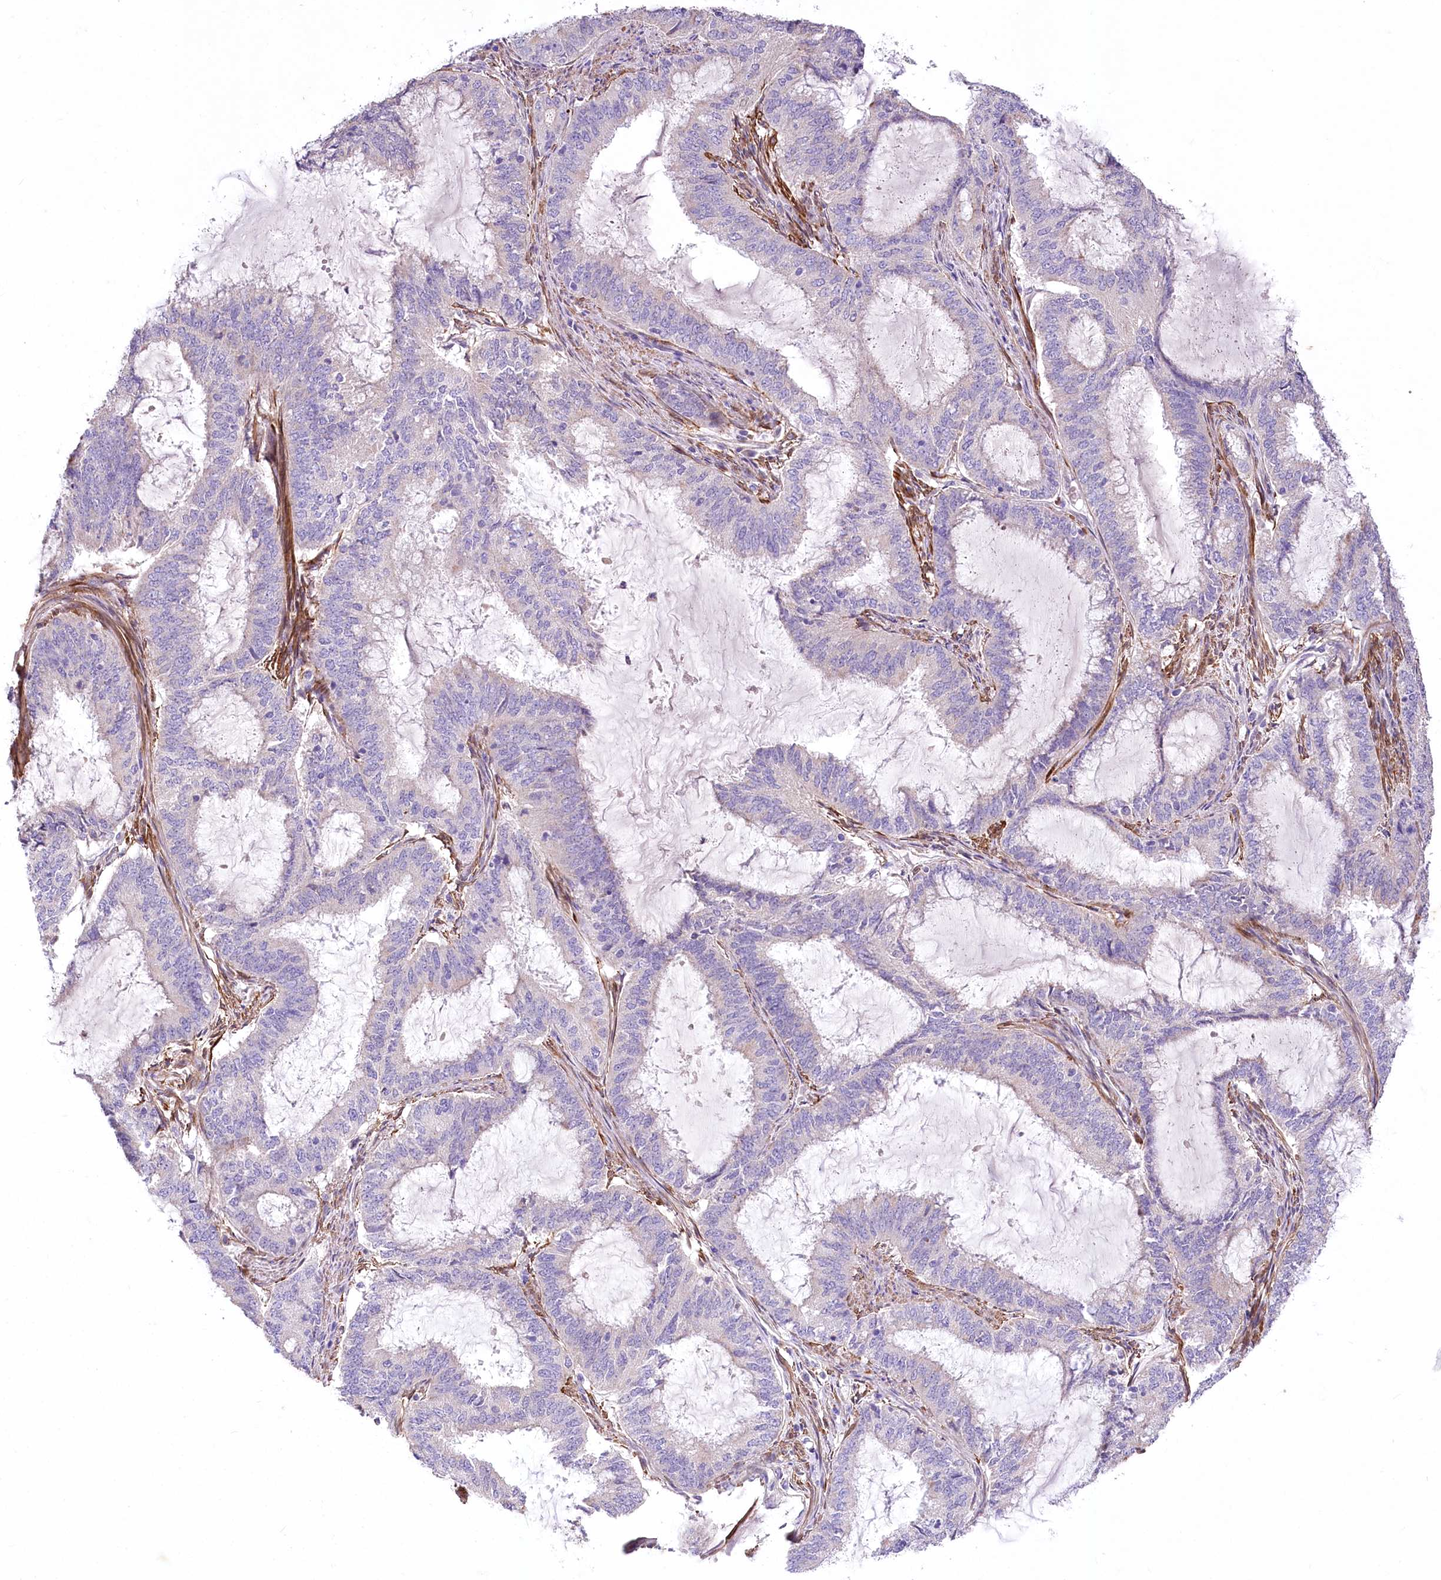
{"staining": {"intensity": "negative", "quantity": "none", "location": "none"}, "tissue": "endometrial cancer", "cell_type": "Tumor cells", "image_type": "cancer", "snomed": [{"axis": "morphology", "description": "Adenocarcinoma, NOS"}, {"axis": "topography", "description": "Endometrium"}], "caption": "High magnification brightfield microscopy of endometrial cancer stained with DAB (3,3'-diaminobenzidine) (brown) and counterstained with hematoxylin (blue): tumor cells show no significant expression.", "gene": "RDH16", "patient": {"sex": "female", "age": 51}}